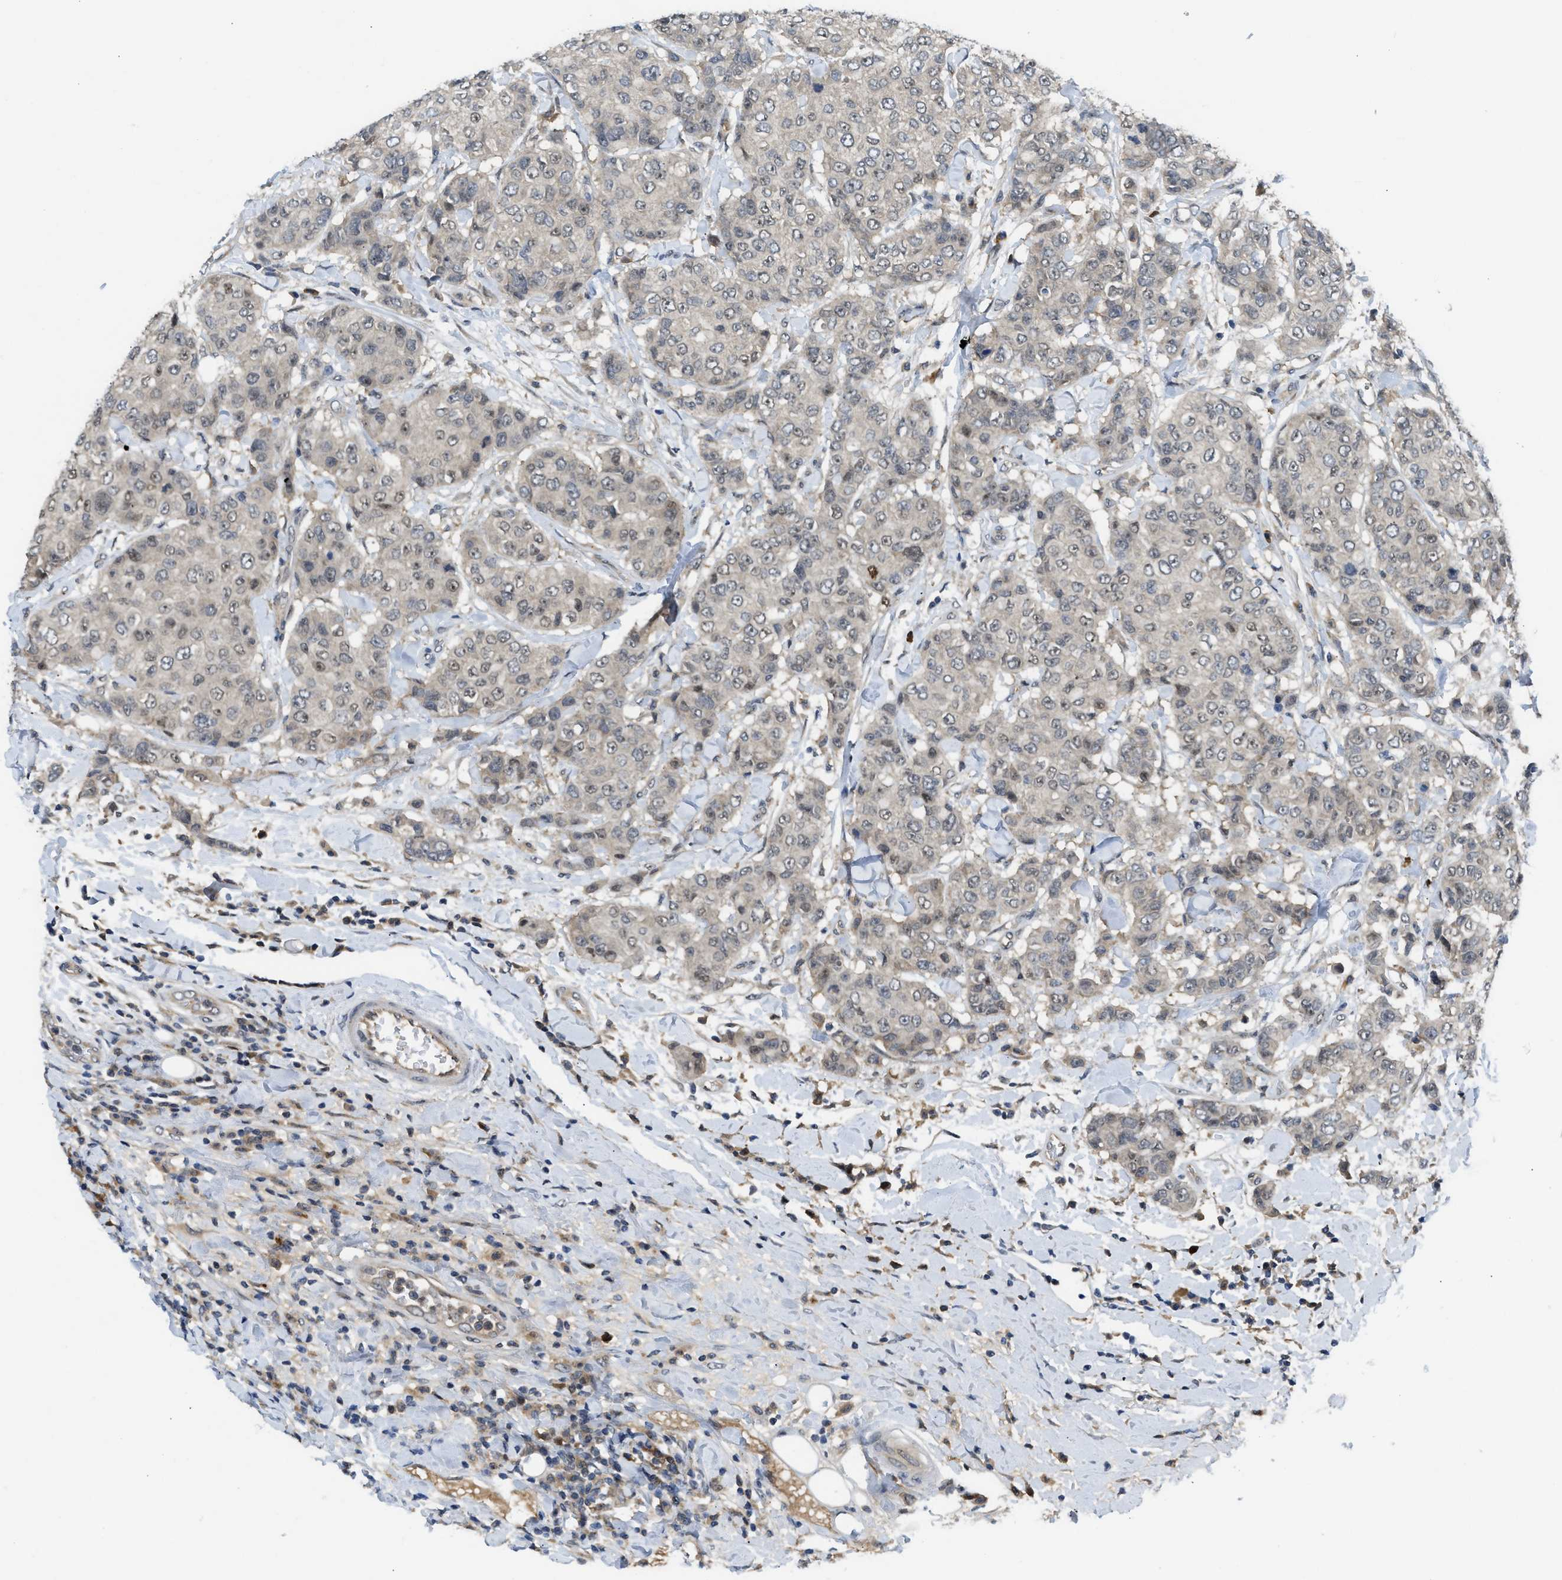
{"staining": {"intensity": "weak", "quantity": "<25%", "location": "nuclear"}, "tissue": "breast cancer", "cell_type": "Tumor cells", "image_type": "cancer", "snomed": [{"axis": "morphology", "description": "Duct carcinoma"}, {"axis": "topography", "description": "Breast"}], "caption": "Micrograph shows no significant protein positivity in tumor cells of infiltrating ductal carcinoma (breast). (DAB IHC, high magnification).", "gene": "ZNF251", "patient": {"sex": "female", "age": 27}}